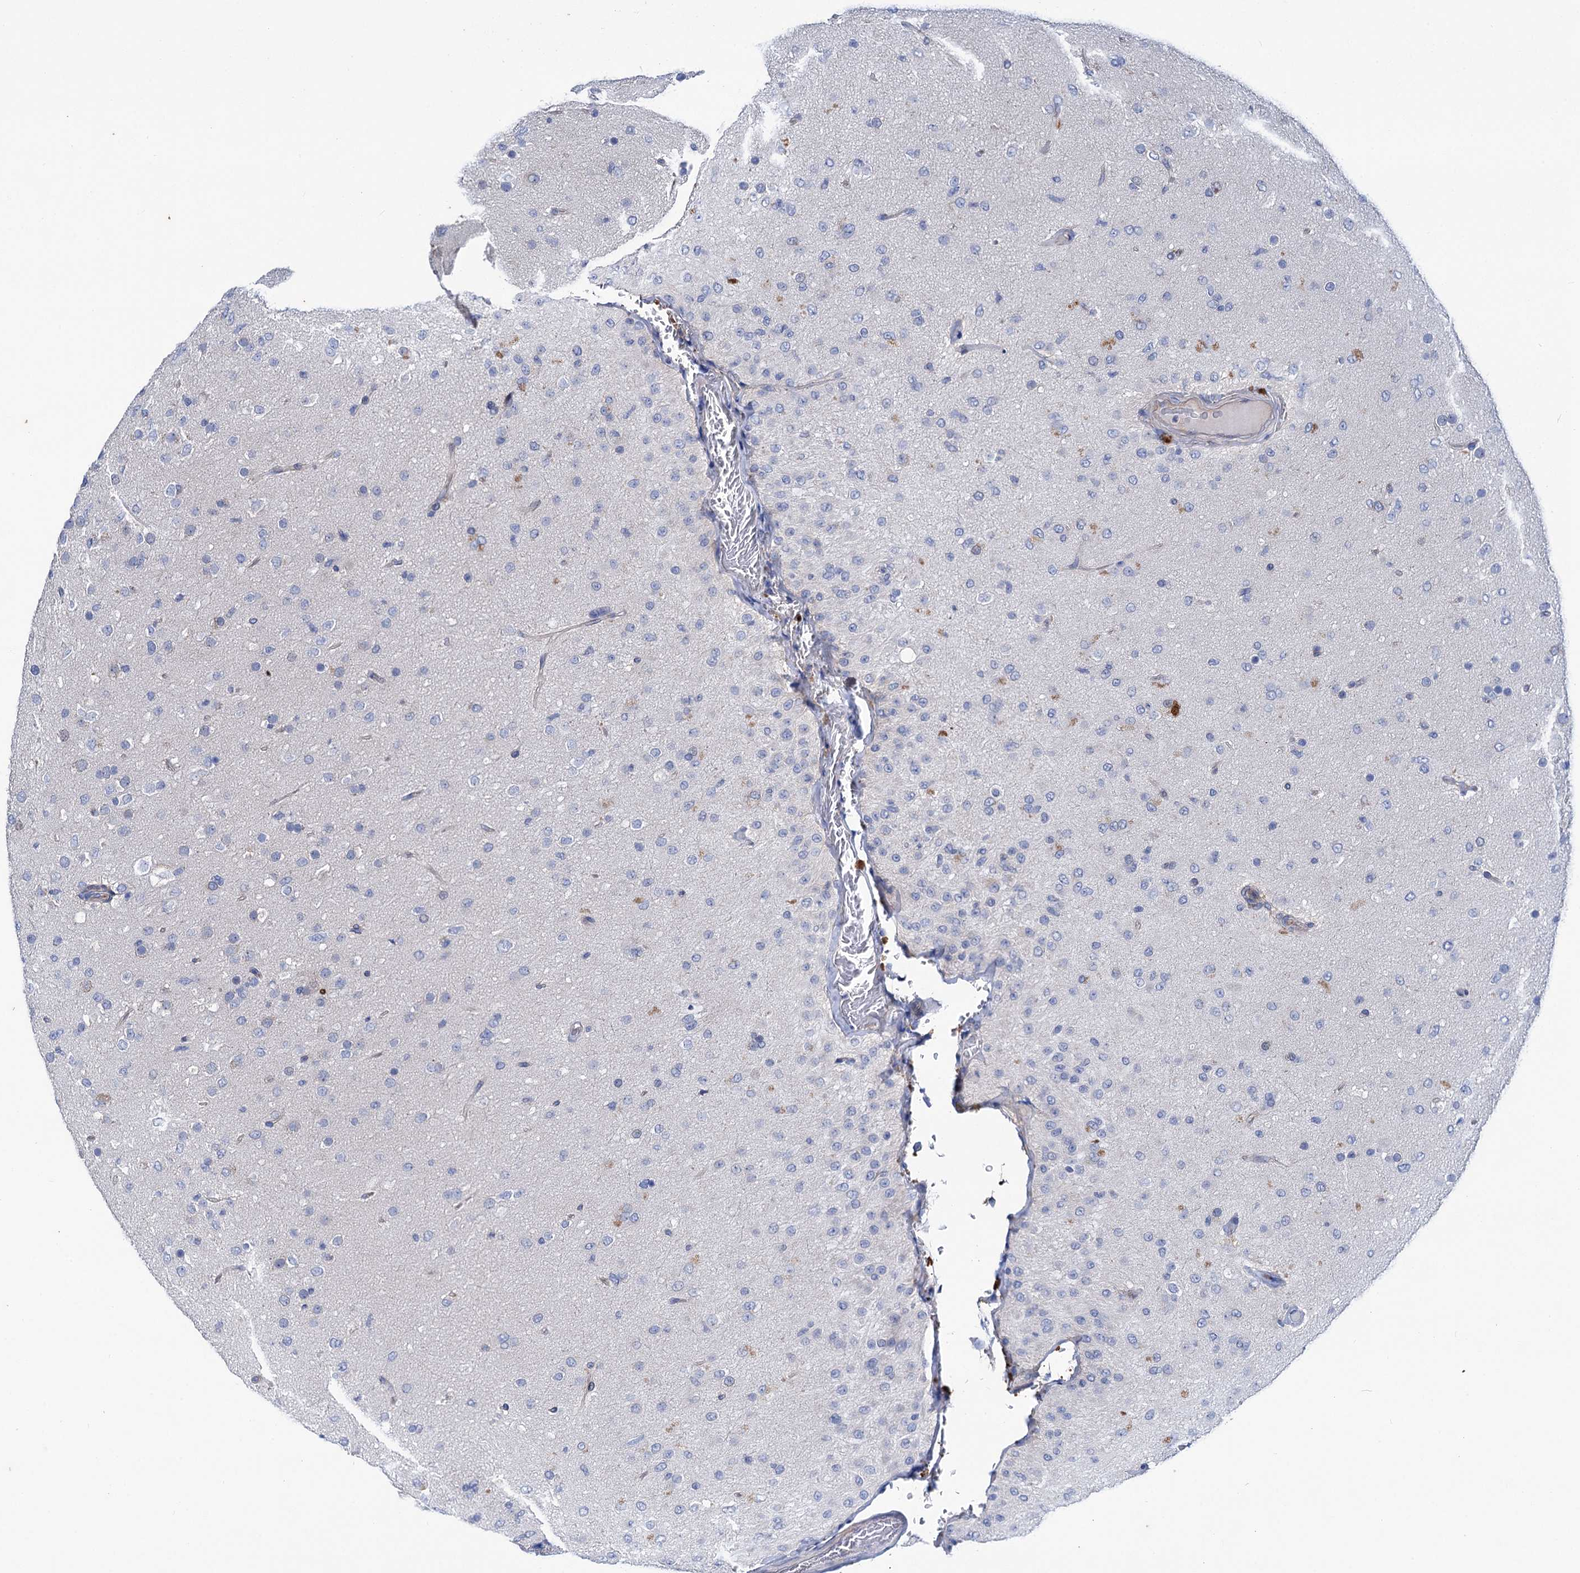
{"staining": {"intensity": "negative", "quantity": "none", "location": "none"}, "tissue": "glioma", "cell_type": "Tumor cells", "image_type": "cancer", "snomed": [{"axis": "morphology", "description": "Glioma, malignant, Low grade"}, {"axis": "topography", "description": "Brain"}], "caption": "Immunohistochemistry photomicrograph of neoplastic tissue: human low-grade glioma (malignant) stained with DAB reveals no significant protein positivity in tumor cells.", "gene": "TRIM55", "patient": {"sex": "male", "age": 65}}